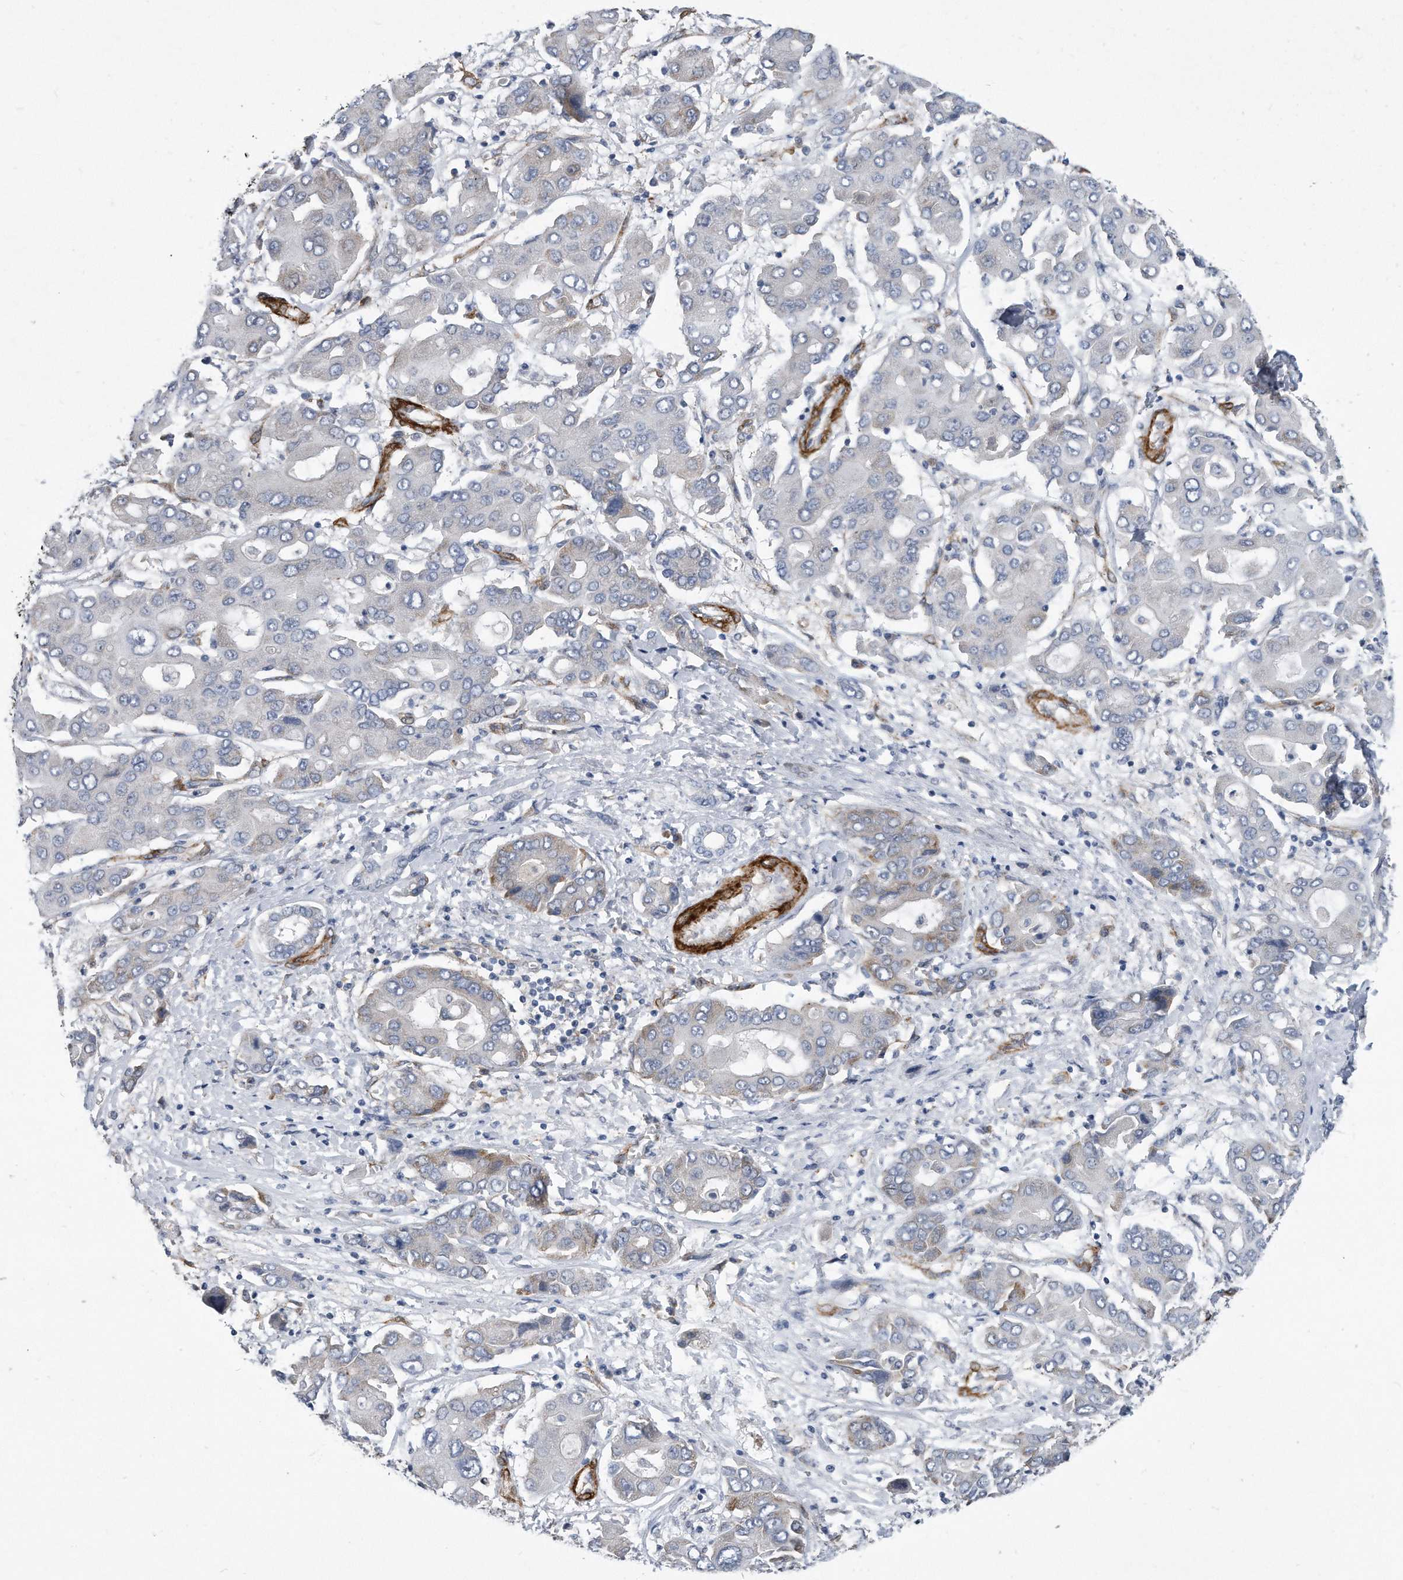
{"staining": {"intensity": "negative", "quantity": "none", "location": "none"}, "tissue": "liver cancer", "cell_type": "Tumor cells", "image_type": "cancer", "snomed": [{"axis": "morphology", "description": "Cholangiocarcinoma"}, {"axis": "topography", "description": "Liver"}], "caption": "This is an immunohistochemistry (IHC) photomicrograph of liver cholangiocarcinoma. There is no expression in tumor cells.", "gene": "EIF2B4", "patient": {"sex": "male", "age": 67}}